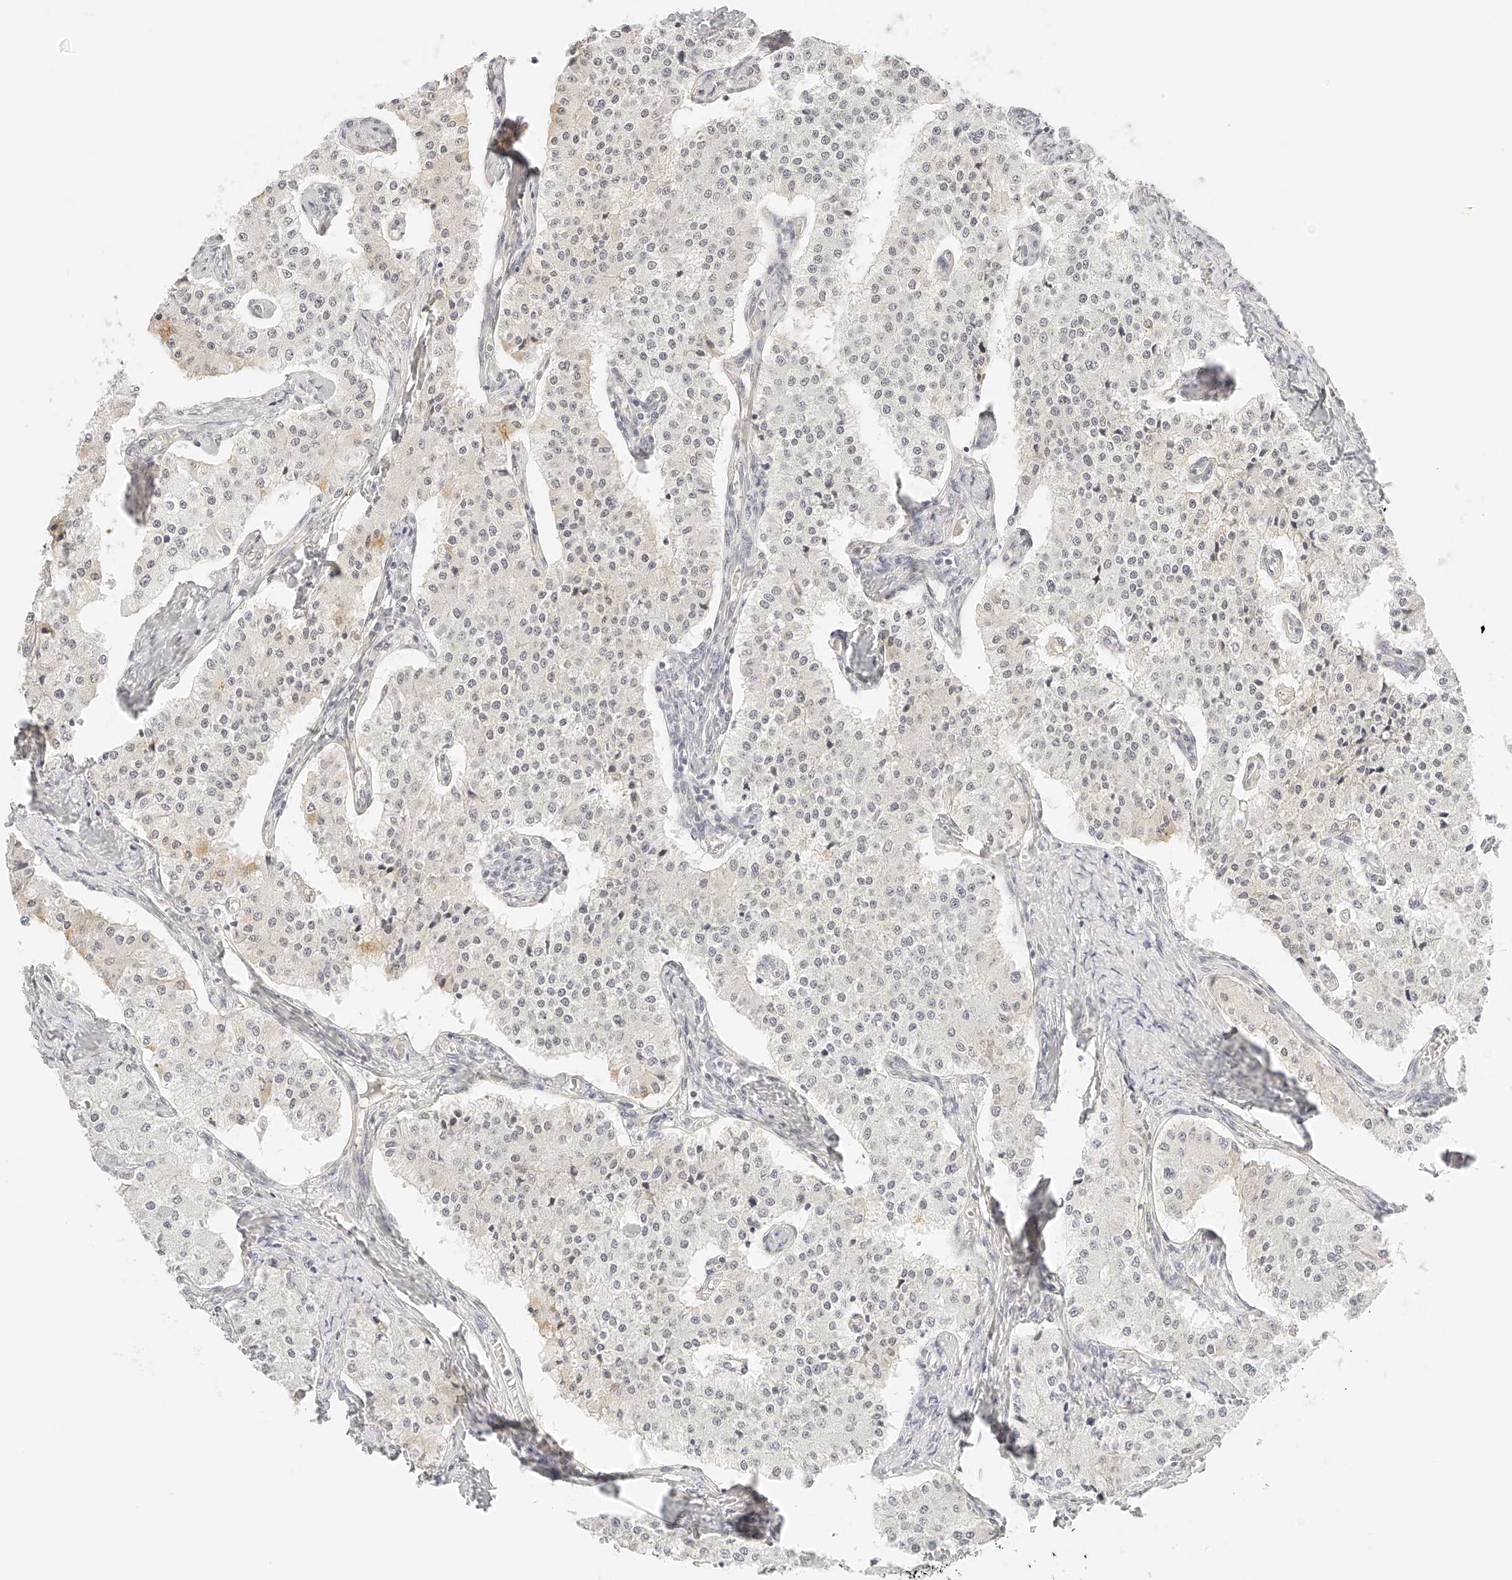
{"staining": {"intensity": "negative", "quantity": "none", "location": "none"}, "tissue": "carcinoid", "cell_type": "Tumor cells", "image_type": "cancer", "snomed": [{"axis": "morphology", "description": "Carcinoid, malignant, NOS"}, {"axis": "topography", "description": "Colon"}], "caption": "Immunohistochemical staining of human carcinoid demonstrates no significant positivity in tumor cells. (DAB (3,3'-diaminobenzidine) immunohistochemistry (IHC) with hematoxylin counter stain).", "gene": "ZFP69", "patient": {"sex": "female", "age": 52}}